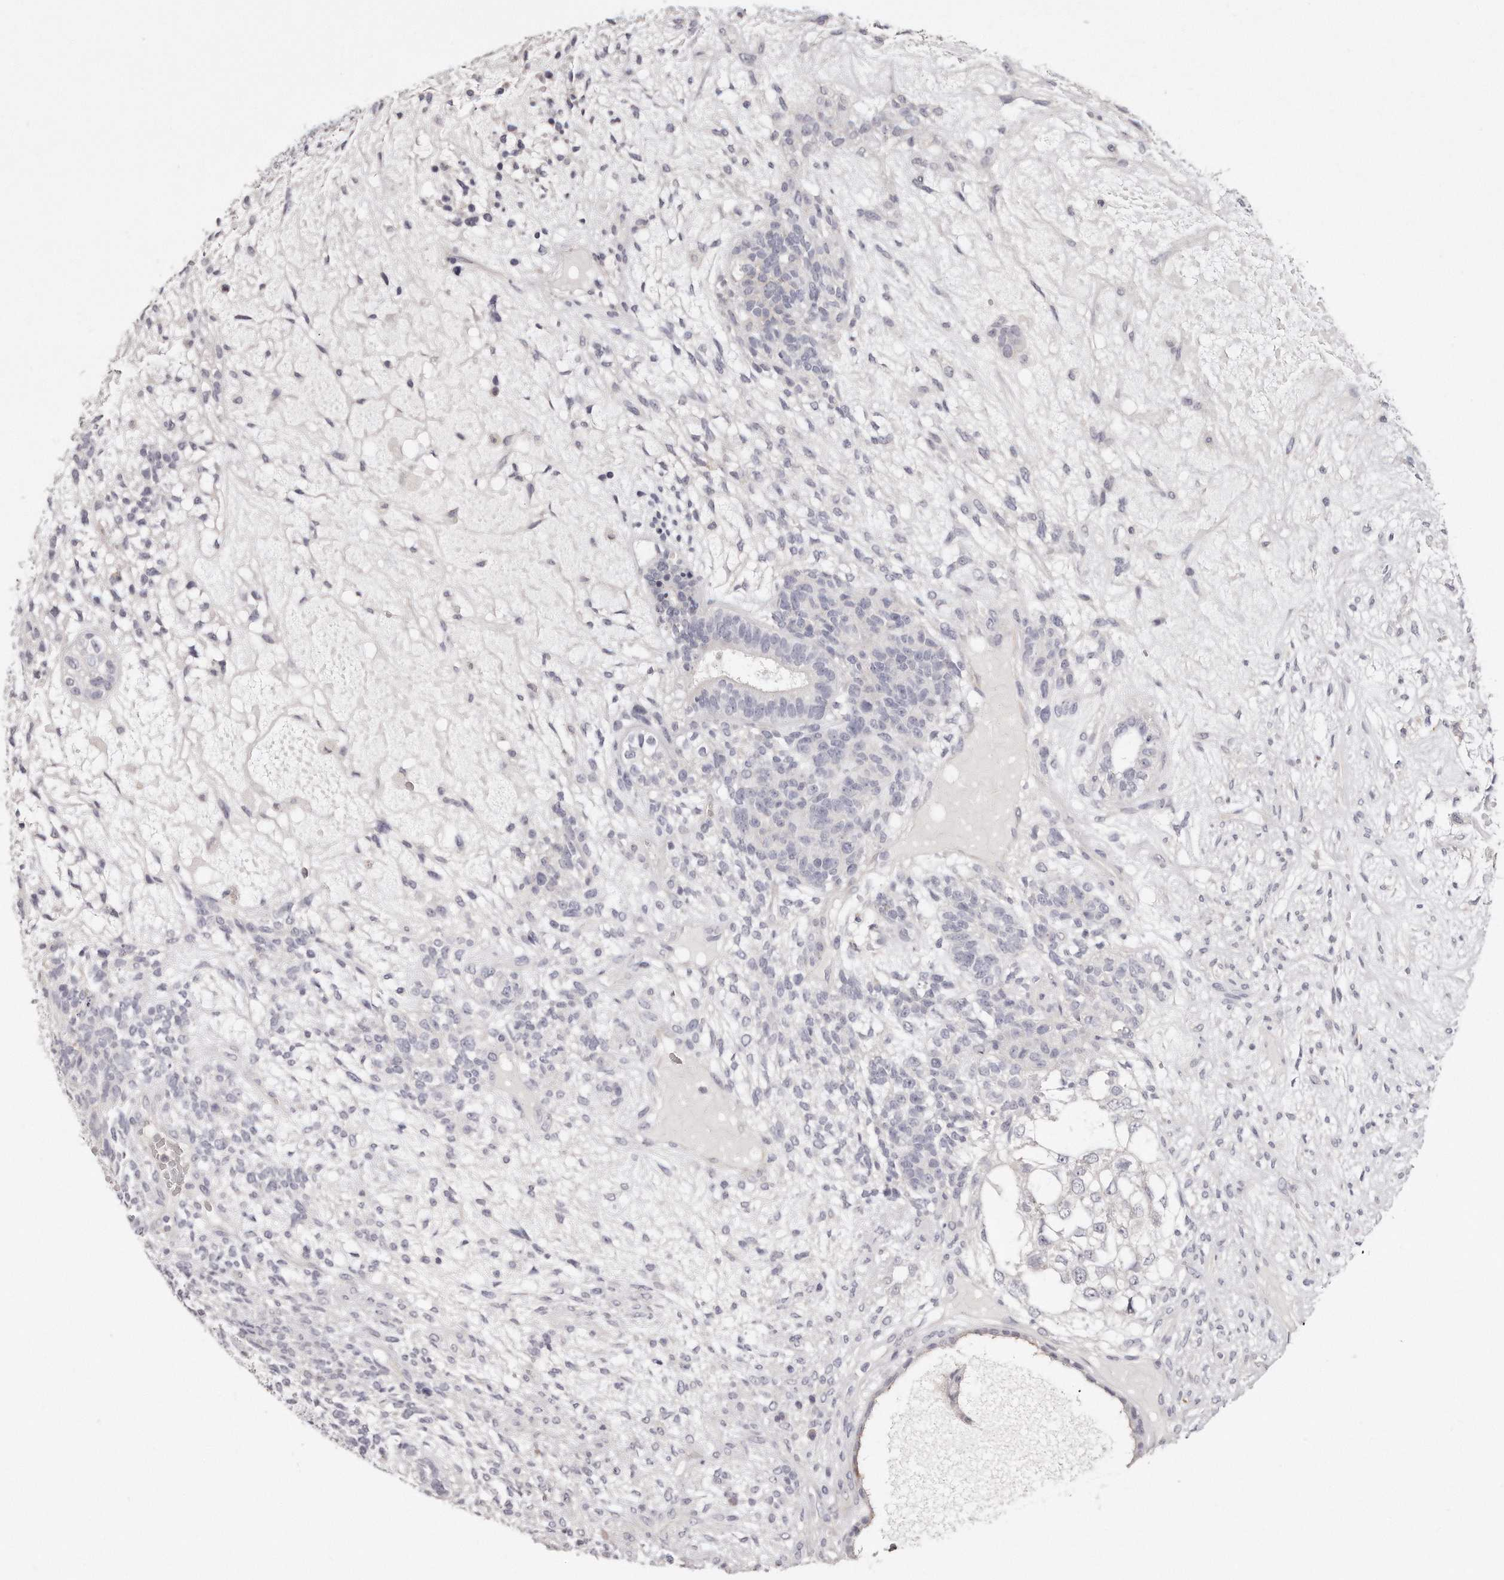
{"staining": {"intensity": "negative", "quantity": "none", "location": "none"}, "tissue": "testis cancer", "cell_type": "Tumor cells", "image_type": "cancer", "snomed": [{"axis": "morphology", "description": "Seminoma, NOS"}, {"axis": "morphology", "description": "Carcinoma, Embryonal, NOS"}, {"axis": "topography", "description": "Testis"}], "caption": "Immunohistochemical staining of human testis cancer exhibits no significant expression in tumor cells.", "gene": "TTLL4", "patient": {"sex": "male", "age": 28}}